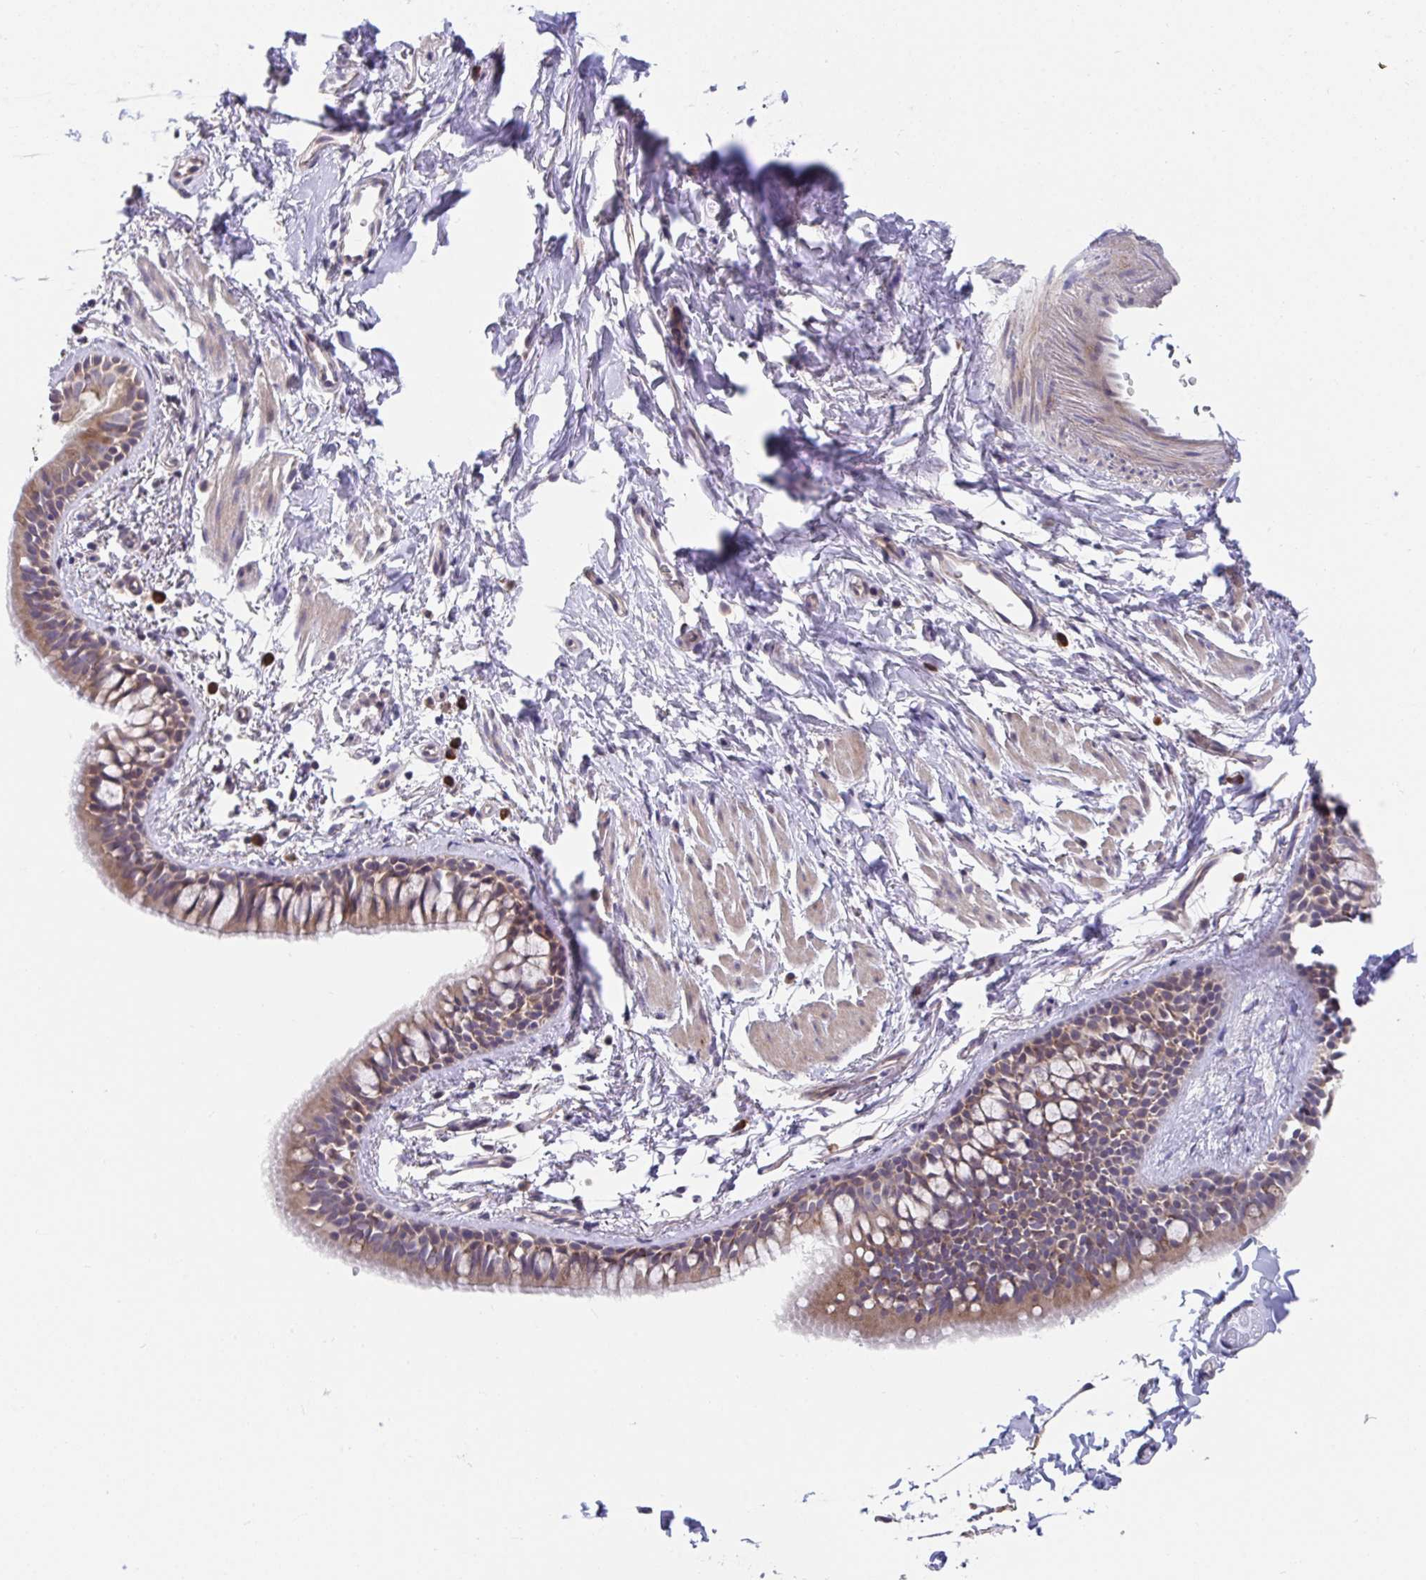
{"staining": {"intensity": "moderate", "quantity": ">75%", "location": "cytoplasmic/membranous"}, "tissue": "bronchus", "cell_type": "Respiratory epithelial cells", "image_type": "normal", "snomed": [{"axis": "morphology", "description": "Normal tissue, NOS"}, {"axis": "topography", "description": "Lymph node"}, {"axis": "topography", "description": "Cartilage tissue"}, {"axis": "topography", "description": "Bronchus"}], "caption": "DAB (3,3'-diaminobenzidine) immunohistochemical staining of normal human bronchus exhibits moderate cytoplasmic/membranous protein positivity in approximately >75% of respiratory epithelial cells.", "gene": "SUSD4", "patient": {"sex": "female", "age": 70}}